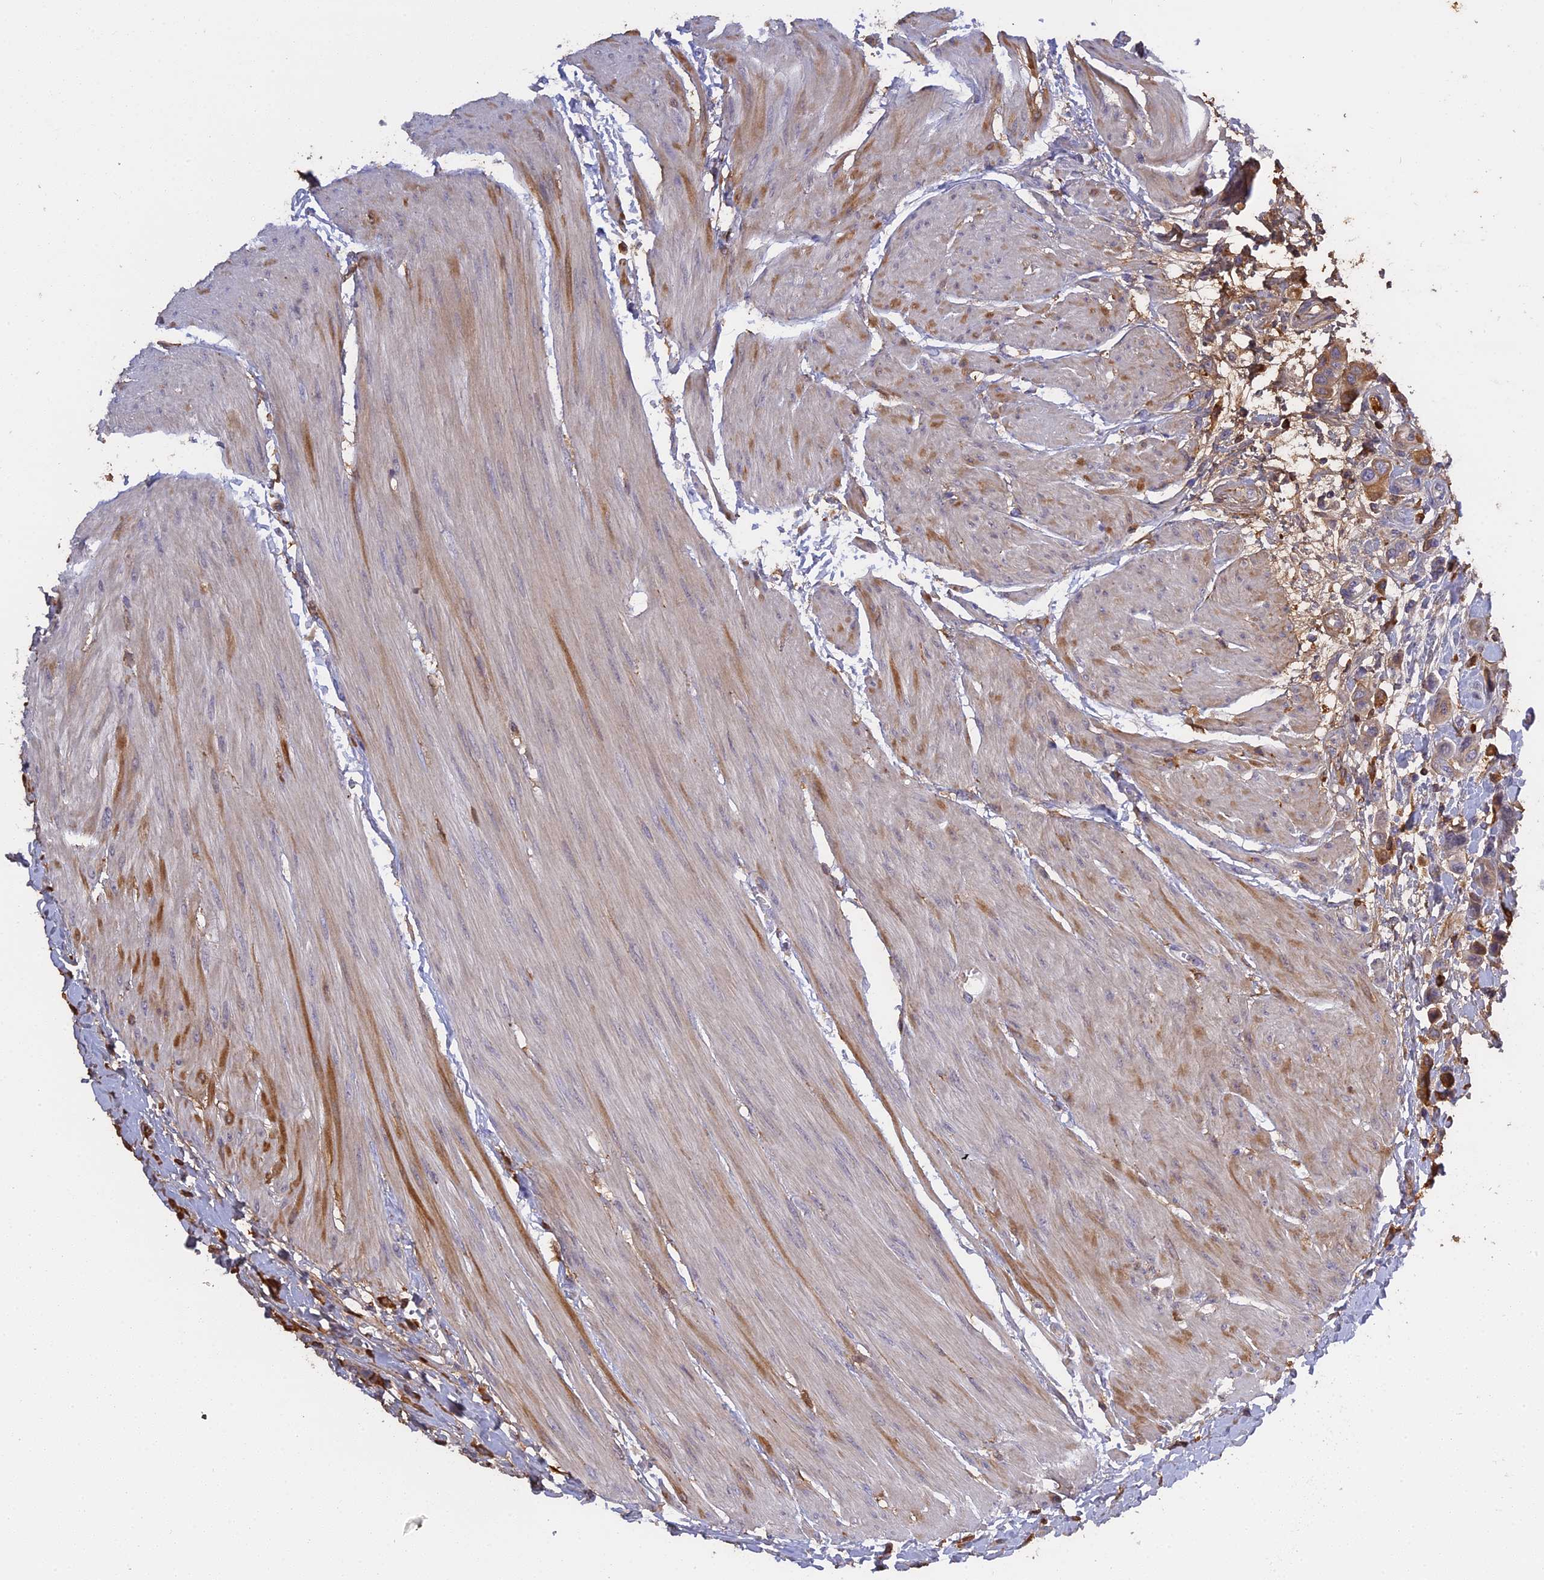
{"staining": {"intensity": "negative", "quantity": "none", "location": "none"}, "tissue": "urothelial cancer", "cell_type": "Tumor cells", "image_type": "cancer", "snomed": [{"axis": "morphology", "description": "Urothelial carcinoma, High grade"}, {"axis": "topography", "description": "Urinary bladder"}], "caption": "Urothelial cancer was stained to show a protein in brown. There is no significant staining in tumor cells.", "gene": "PZP", "patient": {"sex": "male", "age": 50}}